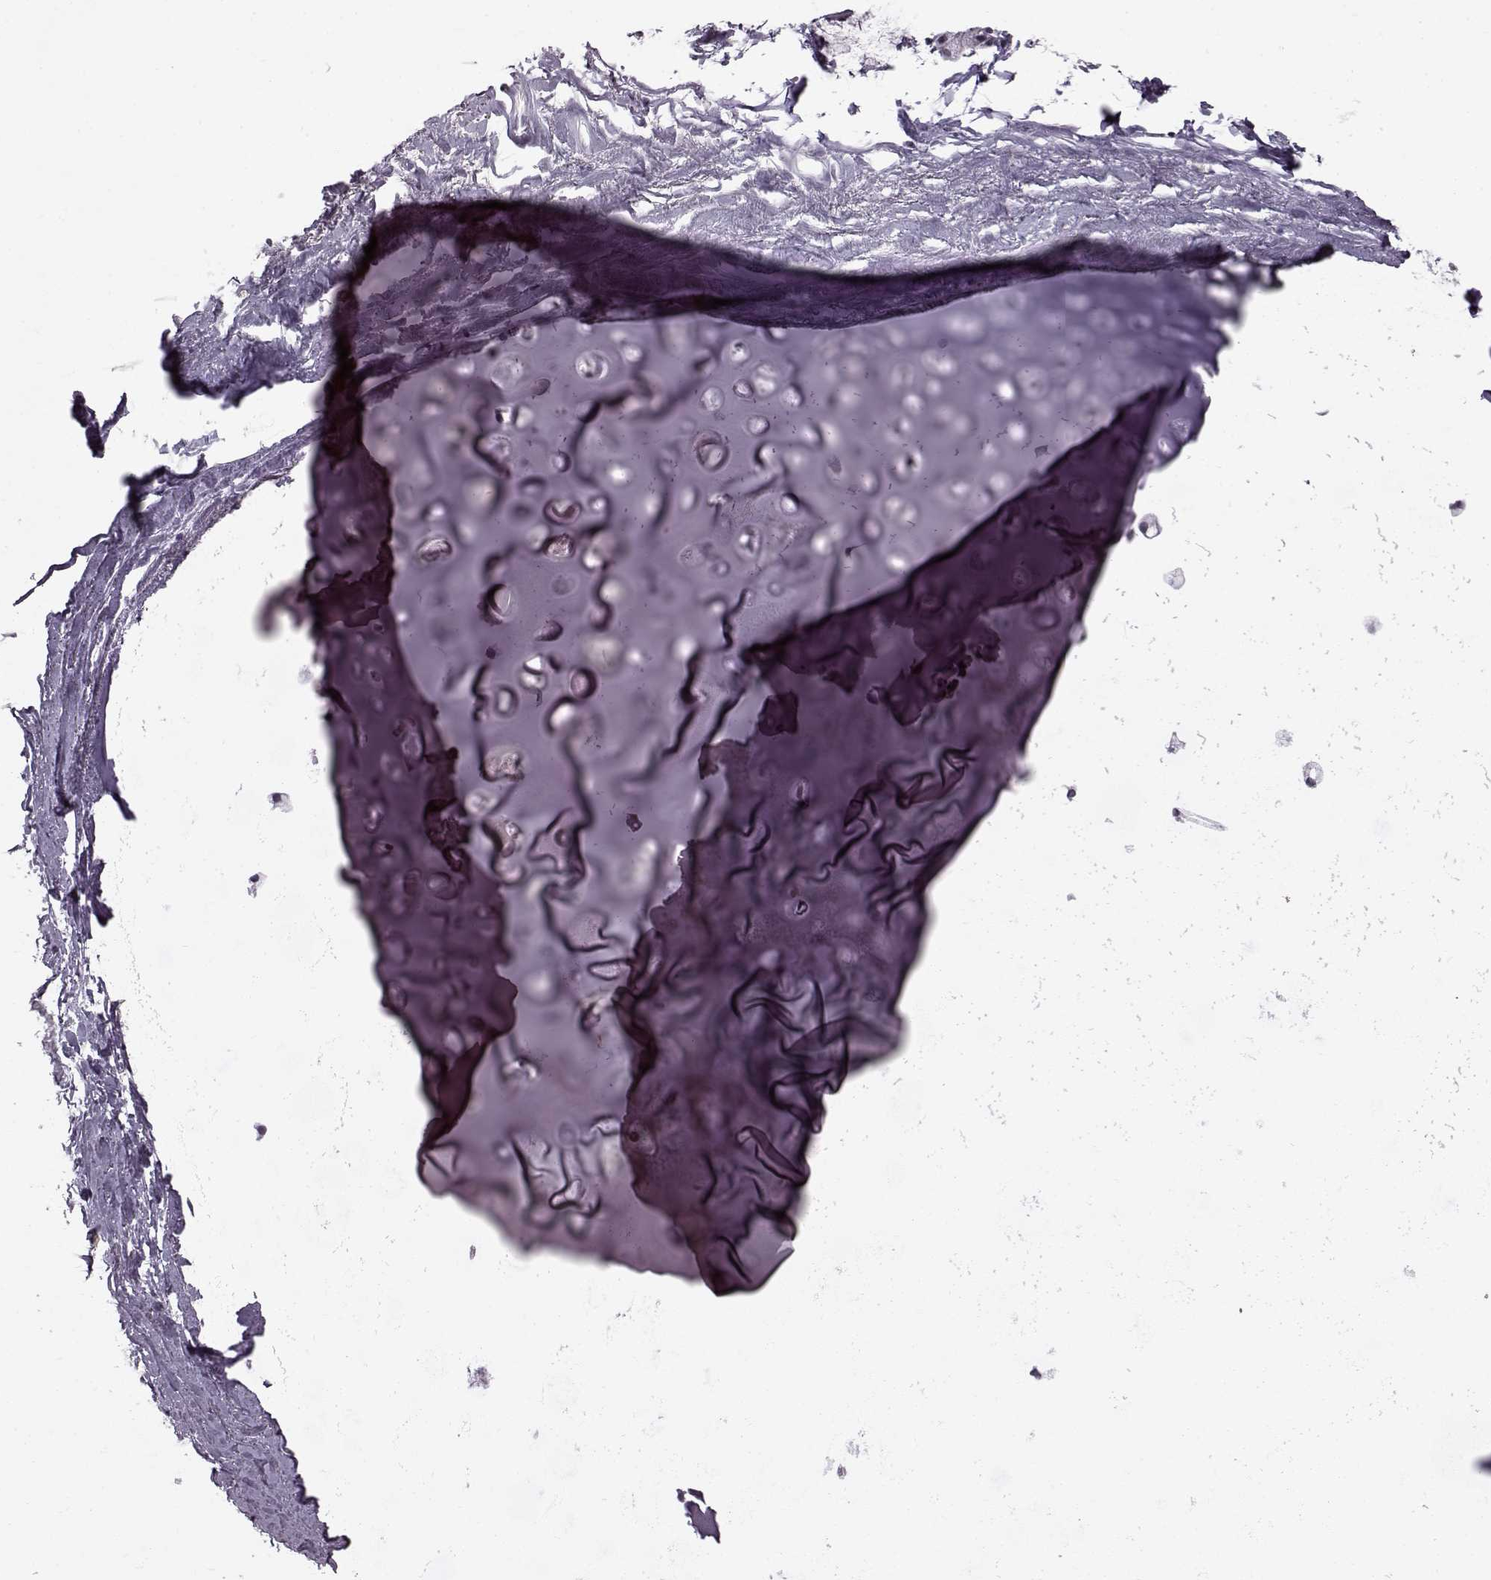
{"staining": {"intensity": "negative", "quantity": "none", "location": "none"}, "tissue": "adipose tissue", "cell_type": "Adipocytes", "image_type": "normal", "snomed": [{"axis": "morphology", "description": "Normal tissue, NOS"}, {"axis": "topography", "description": "Cartilage tissue"}, {"axis": "topography", "description": "Bronchus"}], "caption": "The micrograph displays no staining of adipocytes in benign adipose tissue. (DAB immunohistochemistry (IHC) visualized using brightfield microscopy, high magnification).", "gene": "SLC28A2", "patient": {"sex": "female", "age": 79}}